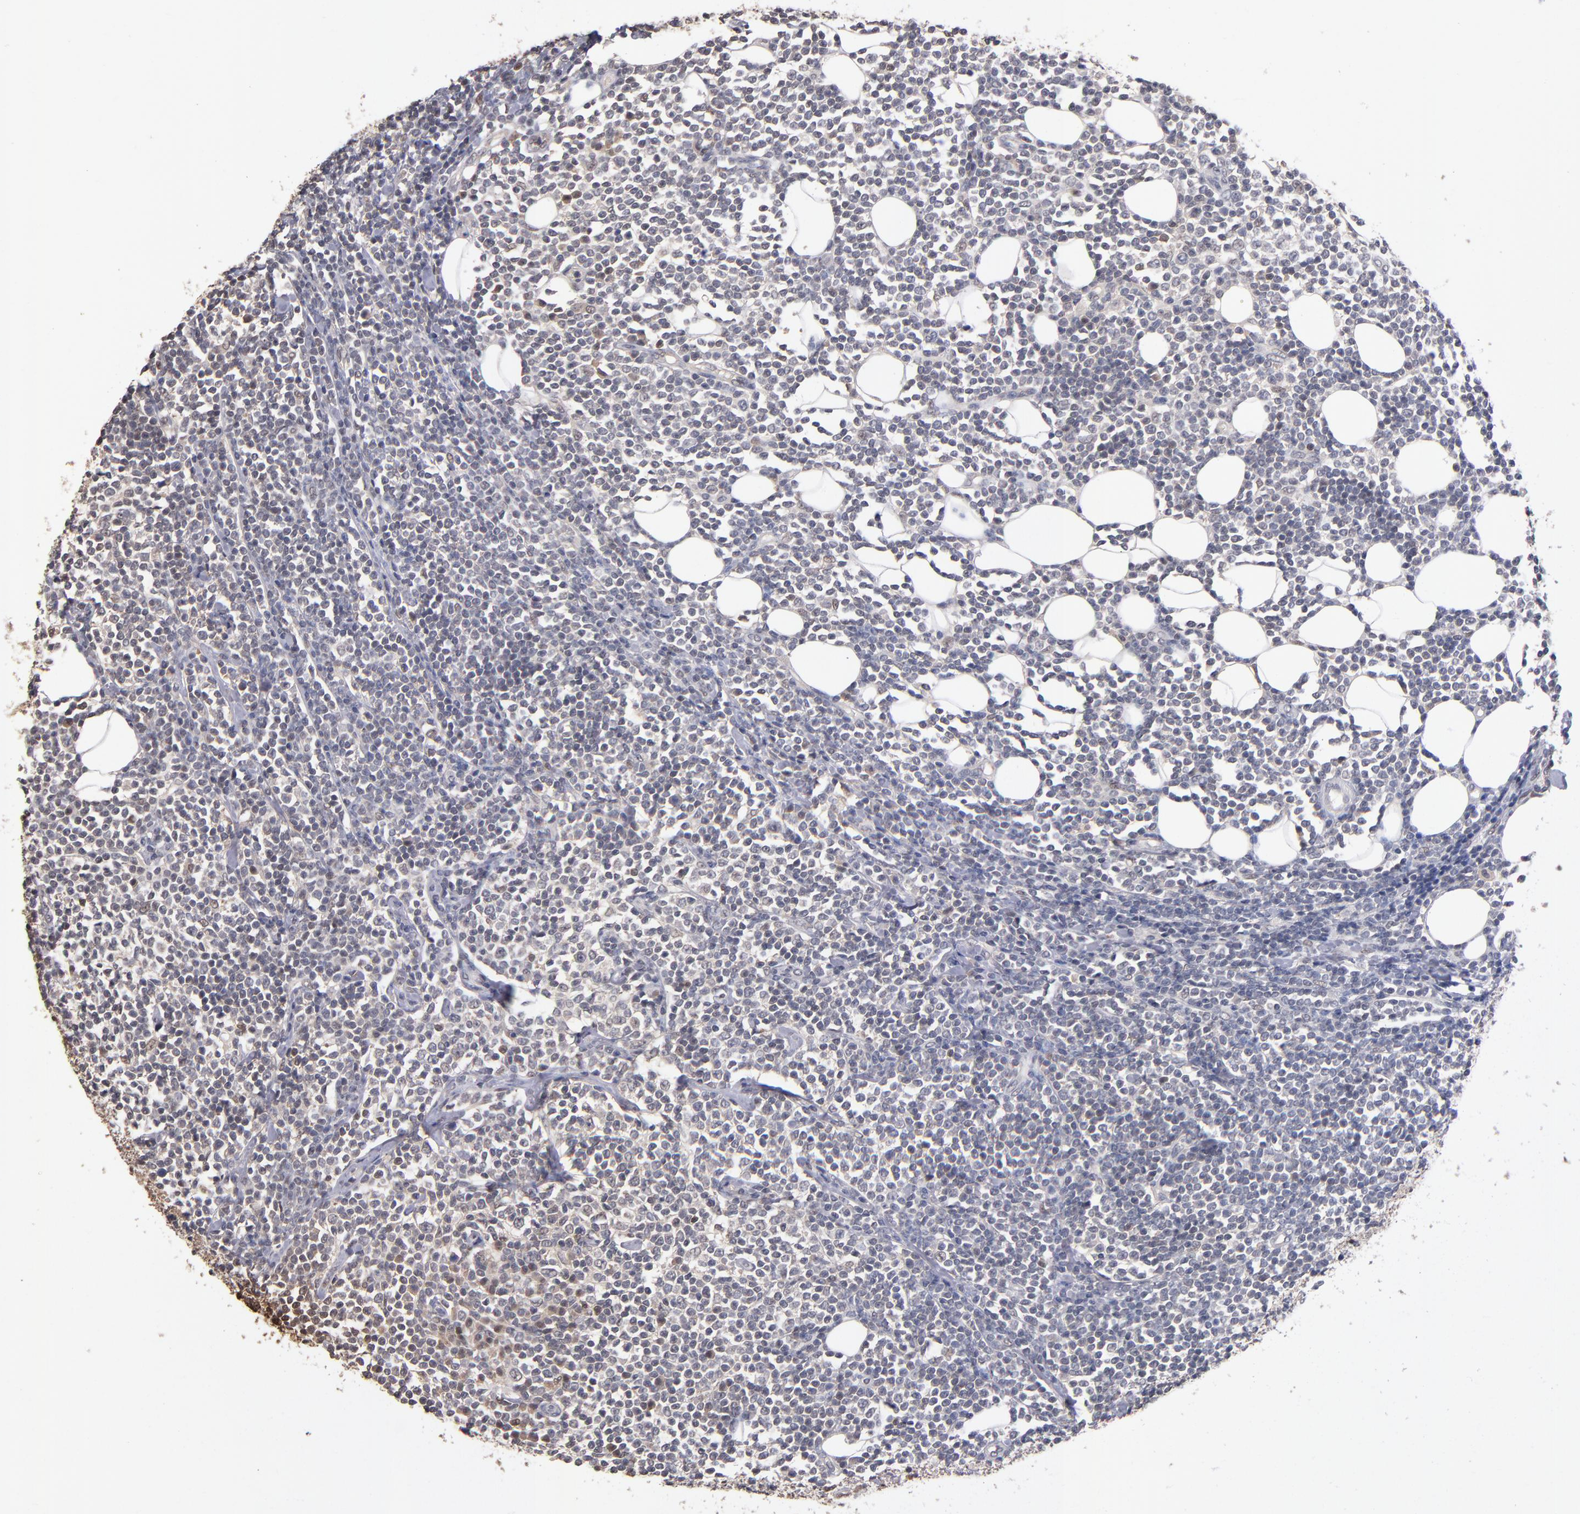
{"staining": {"intensity": "weak", "quantity": "<25%", "location": "cytoplasmic/membranous"}, "tissue": "lymphoma", "cell_type": "Tumor cells", "image_type": "cancer", "snomed": [{"axis": "morphology", "description": "Malignant lymphoma, non-Hodgkin's type, Low grade"}, {"axis": "topography", "description": "Soft tissue"}], "caption": "Tumor cells are negative for protein expression in human low-grade malignant lymphoma, non-Hodgkin's type.", "gene": "PSMD10", "patient": {"sex": "male", "age": 92}}